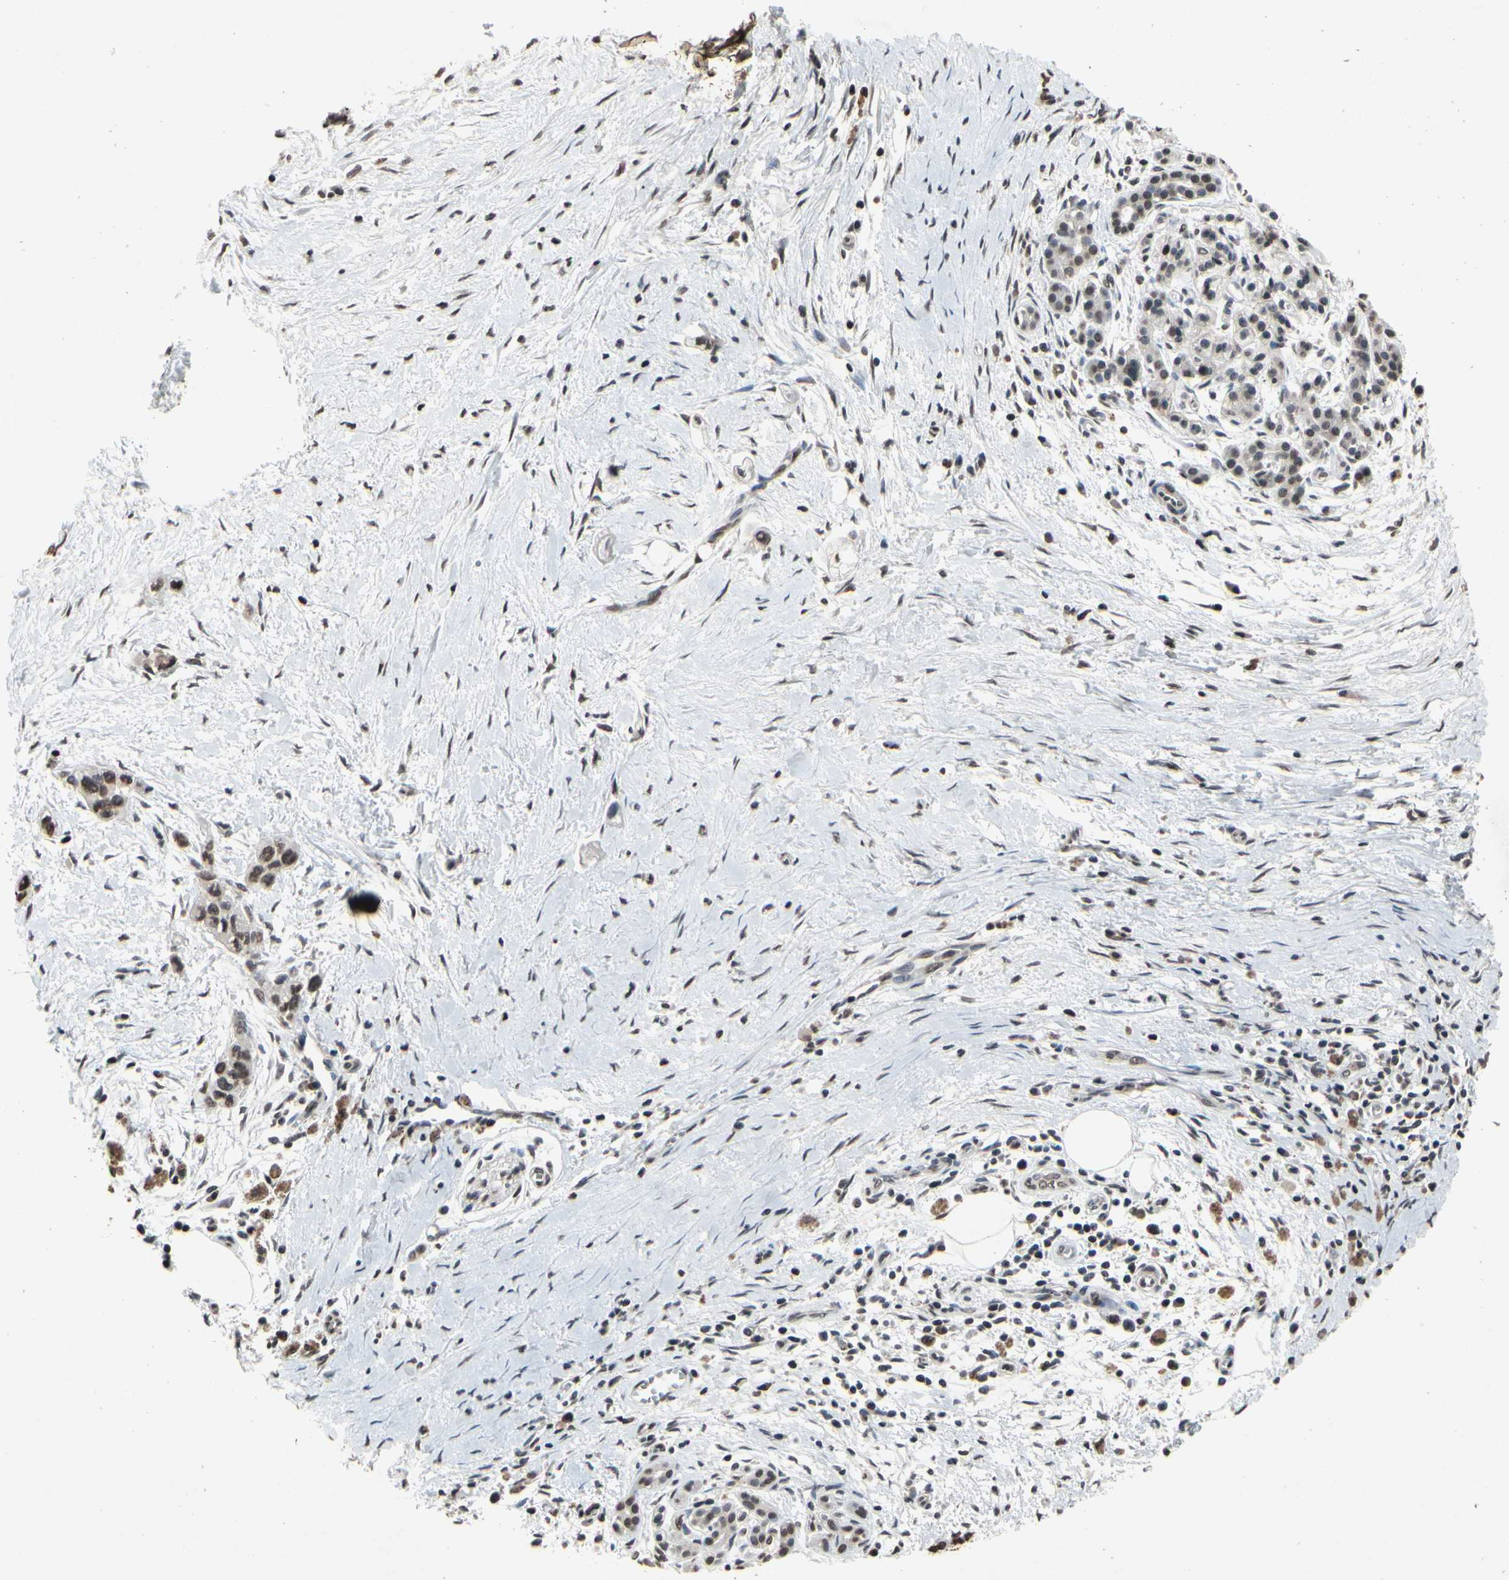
{"staining": {"intensity": "negative", "quantity": "none", "location": "none"}, "tissue": "pancreatic cancer", "cell_type": "Tumor cells", "image_type": "cancer", "snomed": [{"axis": "morphology", "description": "Adenocarcinoma, NOS"}, {"axis": "topography", "description": "Pancreas"}], "caption": "Immunohistochemistry micrograph of human pancreatic adenocarcinoma stained for a protein (brown), which exhibits no positivity in tumor cells.", "gene": "HIPK2", "patient": {"sex": "male", "age": 74}}